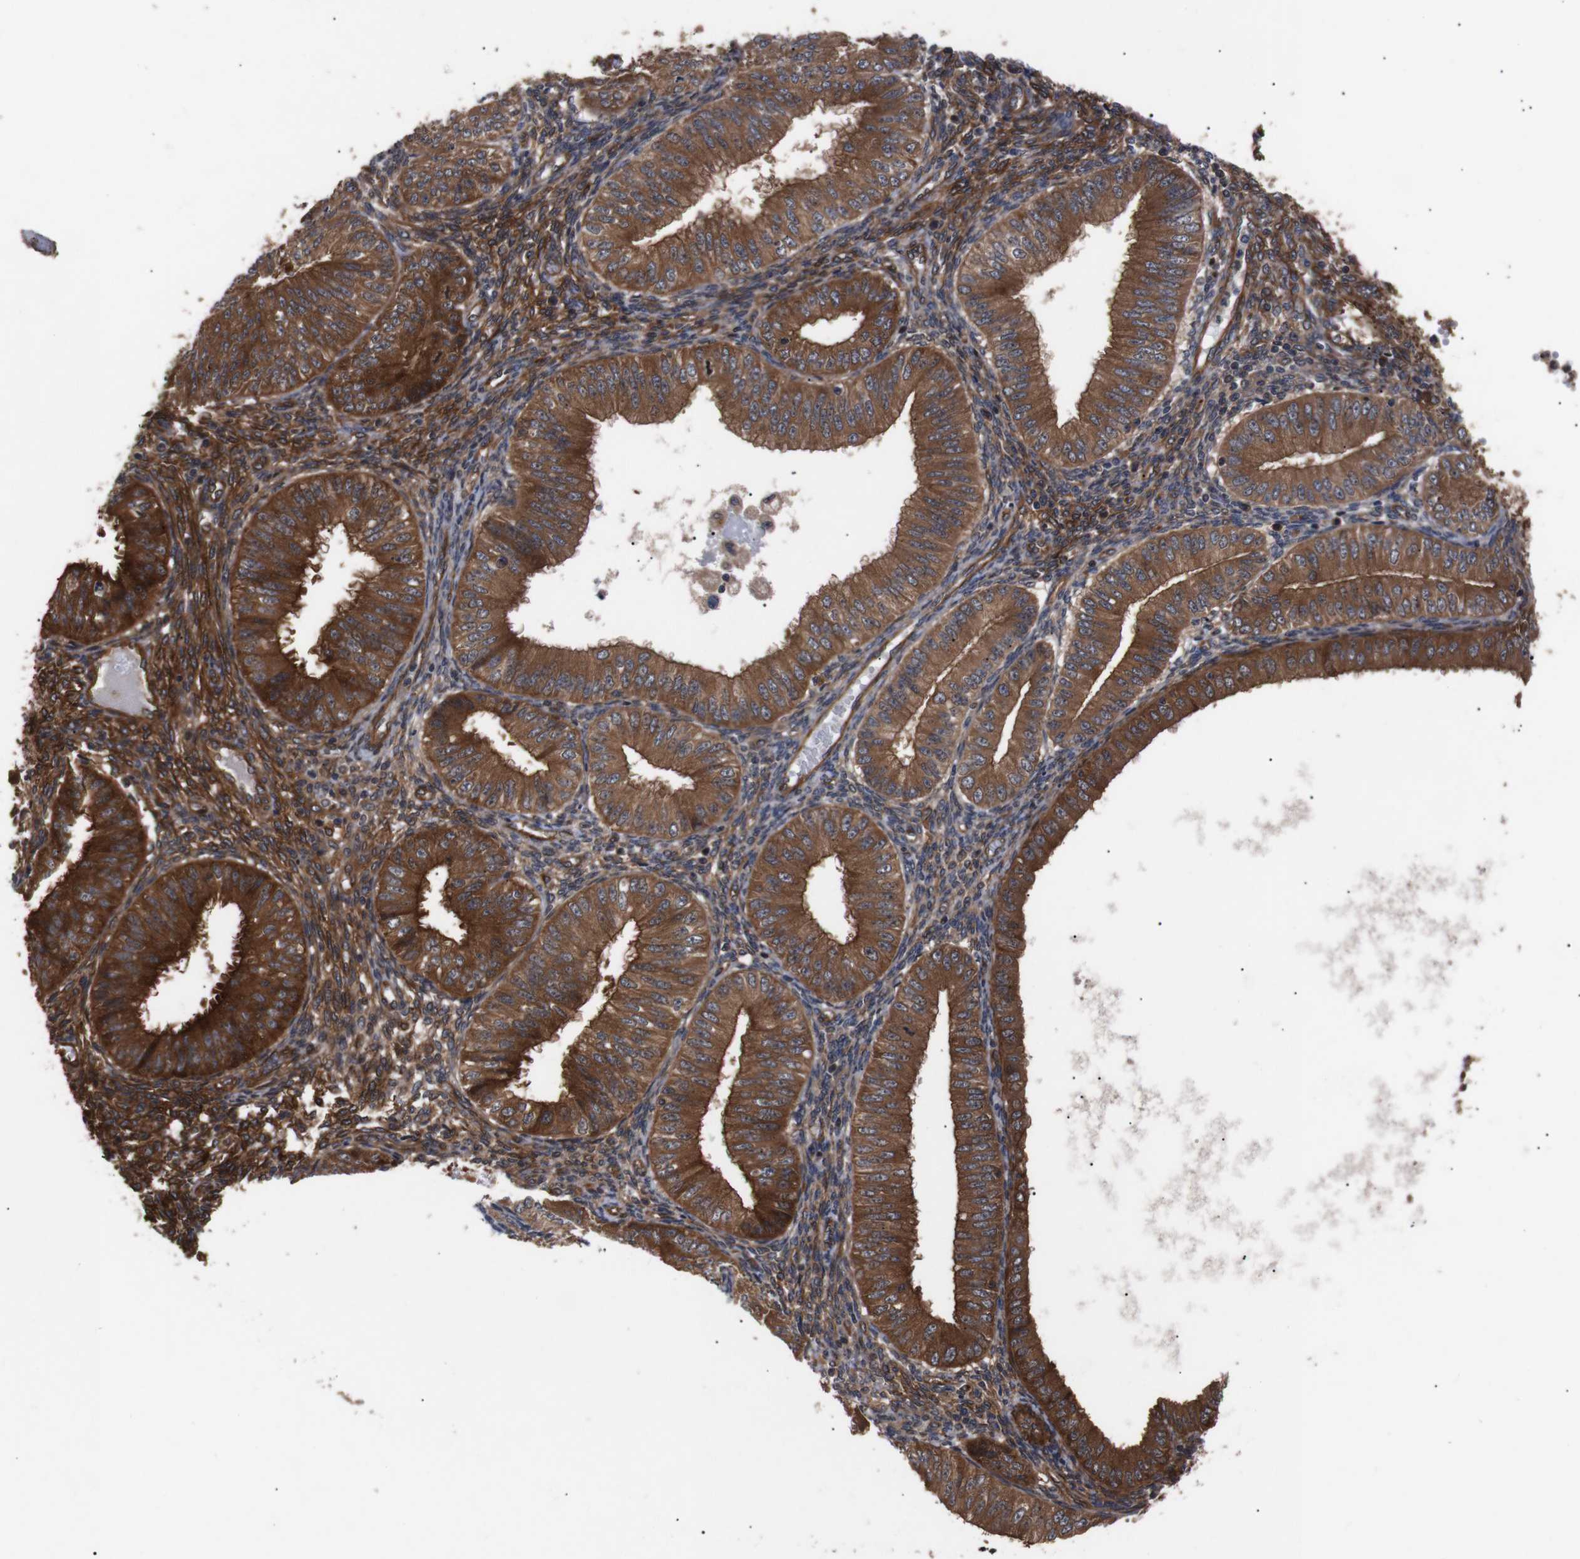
{"staining": {"intensity": "strong", "quantity": ">75%", "location": "cytoplasmic/membranous"}, "tissue": "endometrial cancer", "cell_type": "Tumor cells", "image_type": "cancer", "snomed": [{"axis": "morphology", "description": "Normal tissue, NOS"}, {"axis": "morphology", "description": "Adenocarcinoma, NOS"}, {"axis": "topography", "description": "Endometrium"}], "caption": "Immunohistochemistry (IHC) of endometrial cancer (adenocarcinoma) displays high levels of strong cytoplasmic/membranous staining in approximately >75% of tumor cells. (brown staining indicates protein expression, while blue staining denotes nuclei).", "gene": "PAWR", "patient": {"sex": "female", "age": 53}}